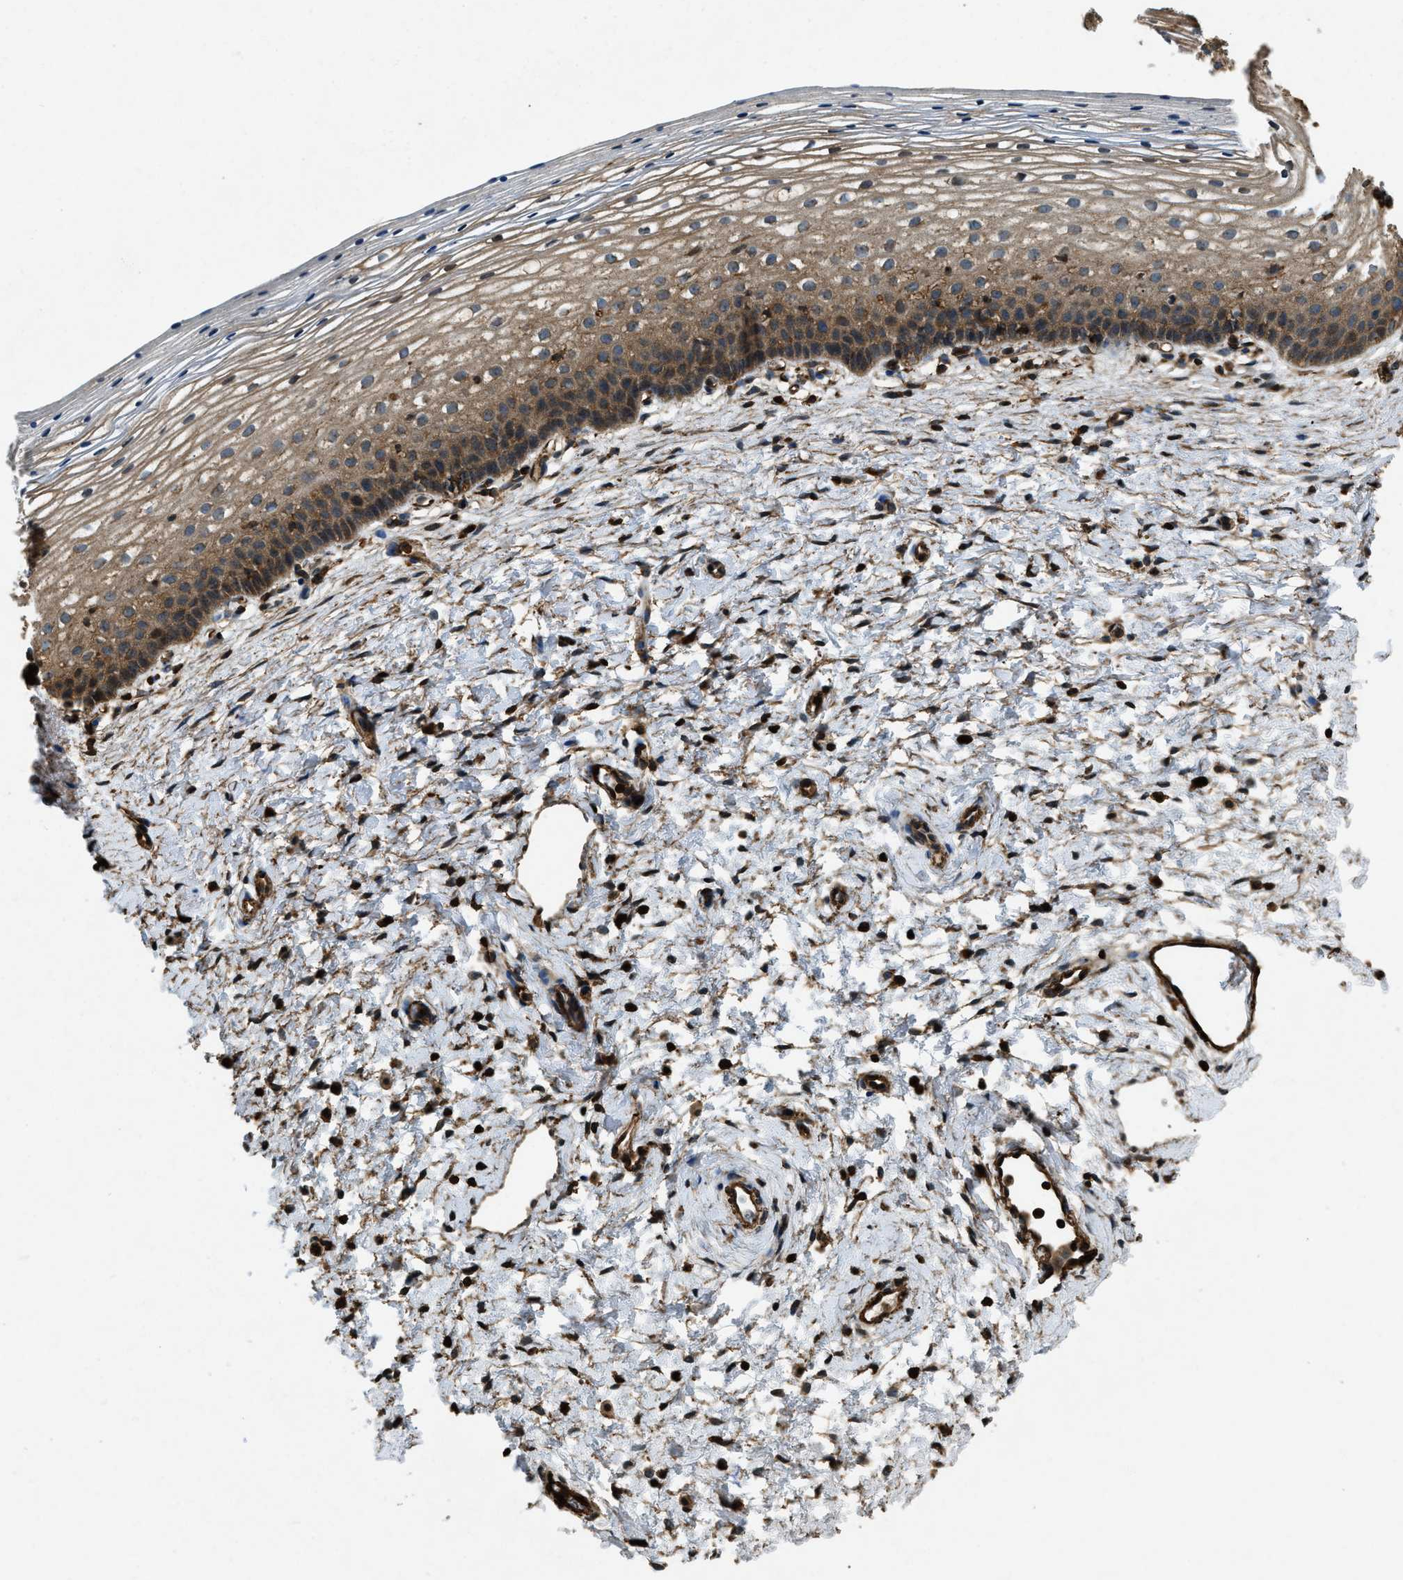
{"staining": {"intensity": "moderate", "quantity": ">75%", "location": "cytoplasmic/membranous"}, "tissue": "cervix", "cell_type": "Glandular cells", "image_type": "normal", "snomed": [{"axis": "morphology", "description": "Normal tissue, NOS"}, {"axis": "topography", "description": "Cervix"}], "caption": "An image of cervix stained for a protein reveals moderate cytoplasmic/membranous brown staining in glandular cells. (IHC, brightfield microscopy, high magnification).", "gene": "YARS1", "patient": {"sex": "female", "age": 72}}